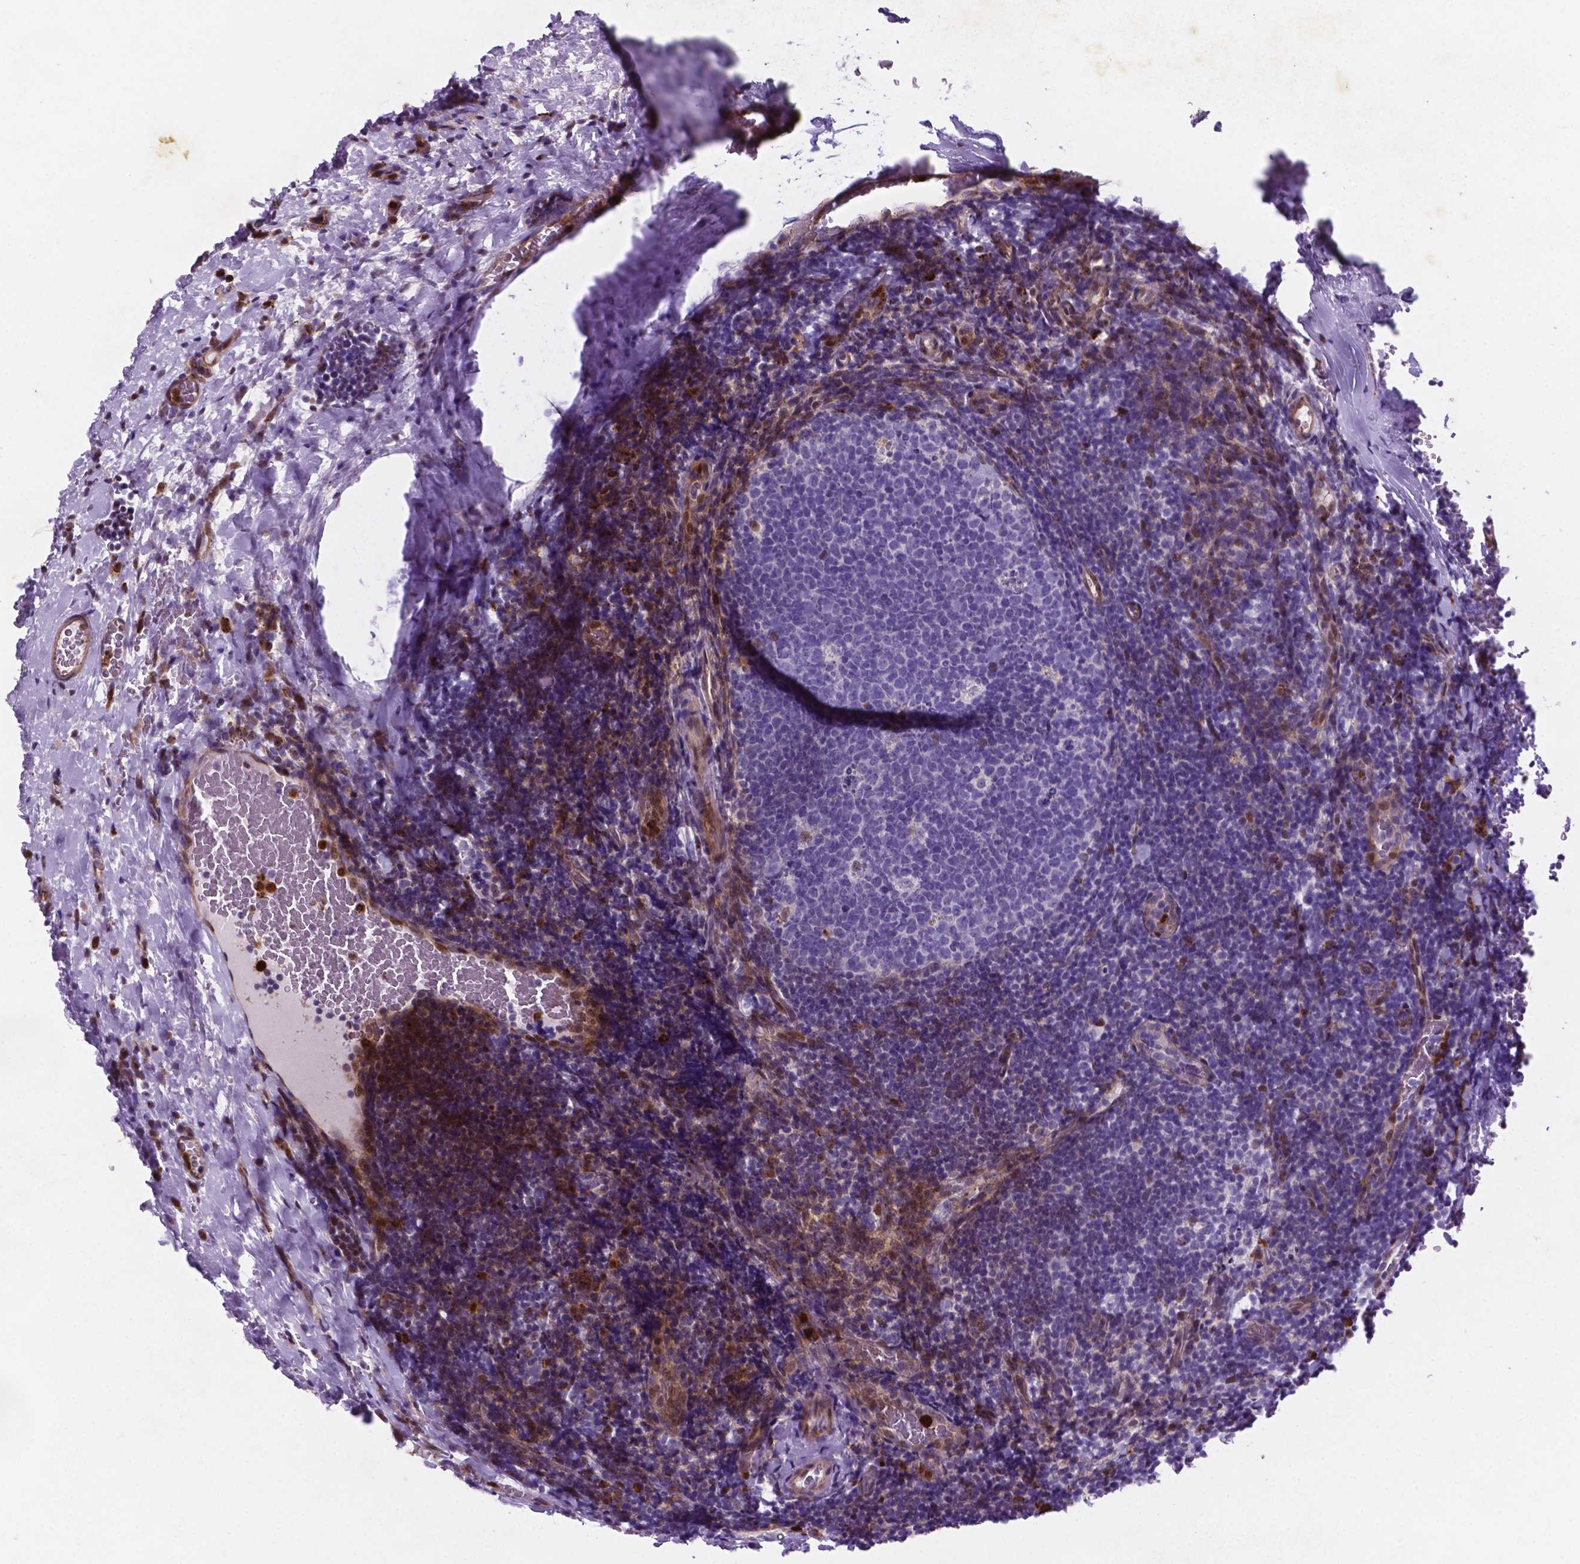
{"staining": {"intensity": "moderate", "quantity": "<25%", "location": "nuclear"}, "tissue": "tonsil", "cell_type": "Germinal center cells", "image_type": "normal", "snomed": [{"axis": "morphology", "description": "Normal tissue, NOS"}, {"axis": "topography", "description": "Tonsil"}], "caption": "Moderate nuclear expression for a protein is present in about <25% of germinal center cells of unremarkable tonsil using immunohistochemistry (IHC).", "gene": "TM4SF20", "patient": {"sex": "male", "age": 17}}